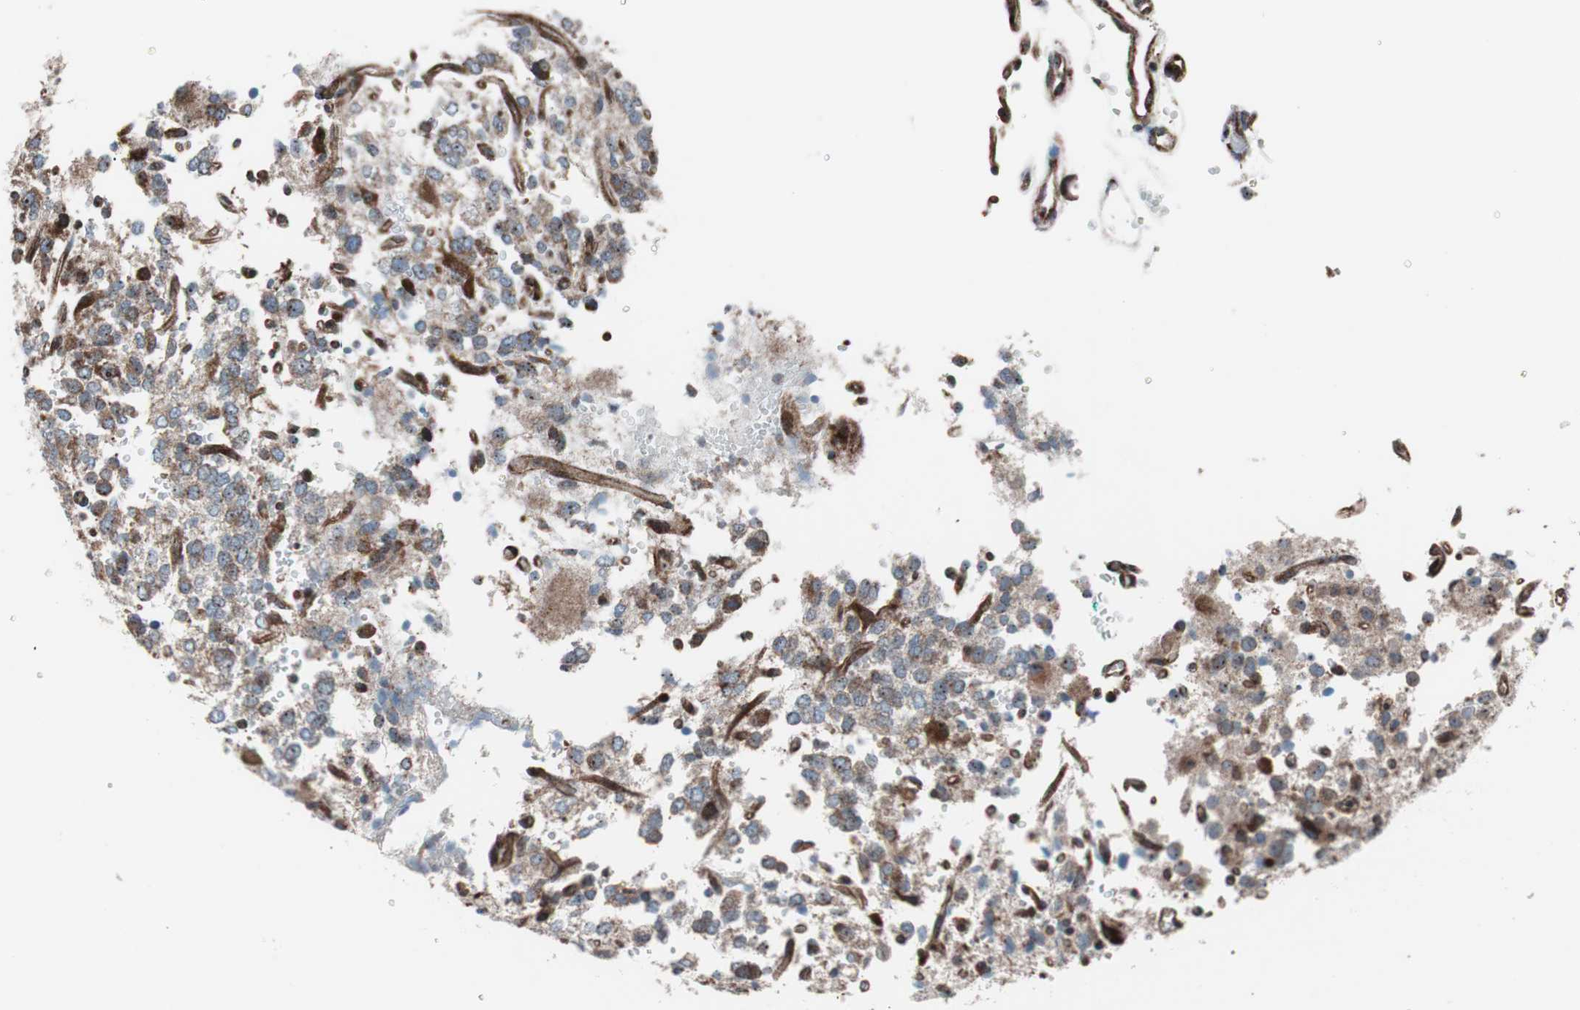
{"staining": {"intensity": "moderate", "quantity": ">75%", "location": "cytoplasmic/membranous"}, "tissue": "glioma", "cell_type": "Tumor cells", "image_type": "cancer", "snomed": [{"axis": "morphology", "description": "Glioma, malignant, High grade"}, {"axis": "topography", "description": "Brain"}], "caption": "Human glioma stained with a protein marker displays moderate staining in tumor cells.", "gene": "CCL14", "patient": {"sex": "male", "age": 47}}